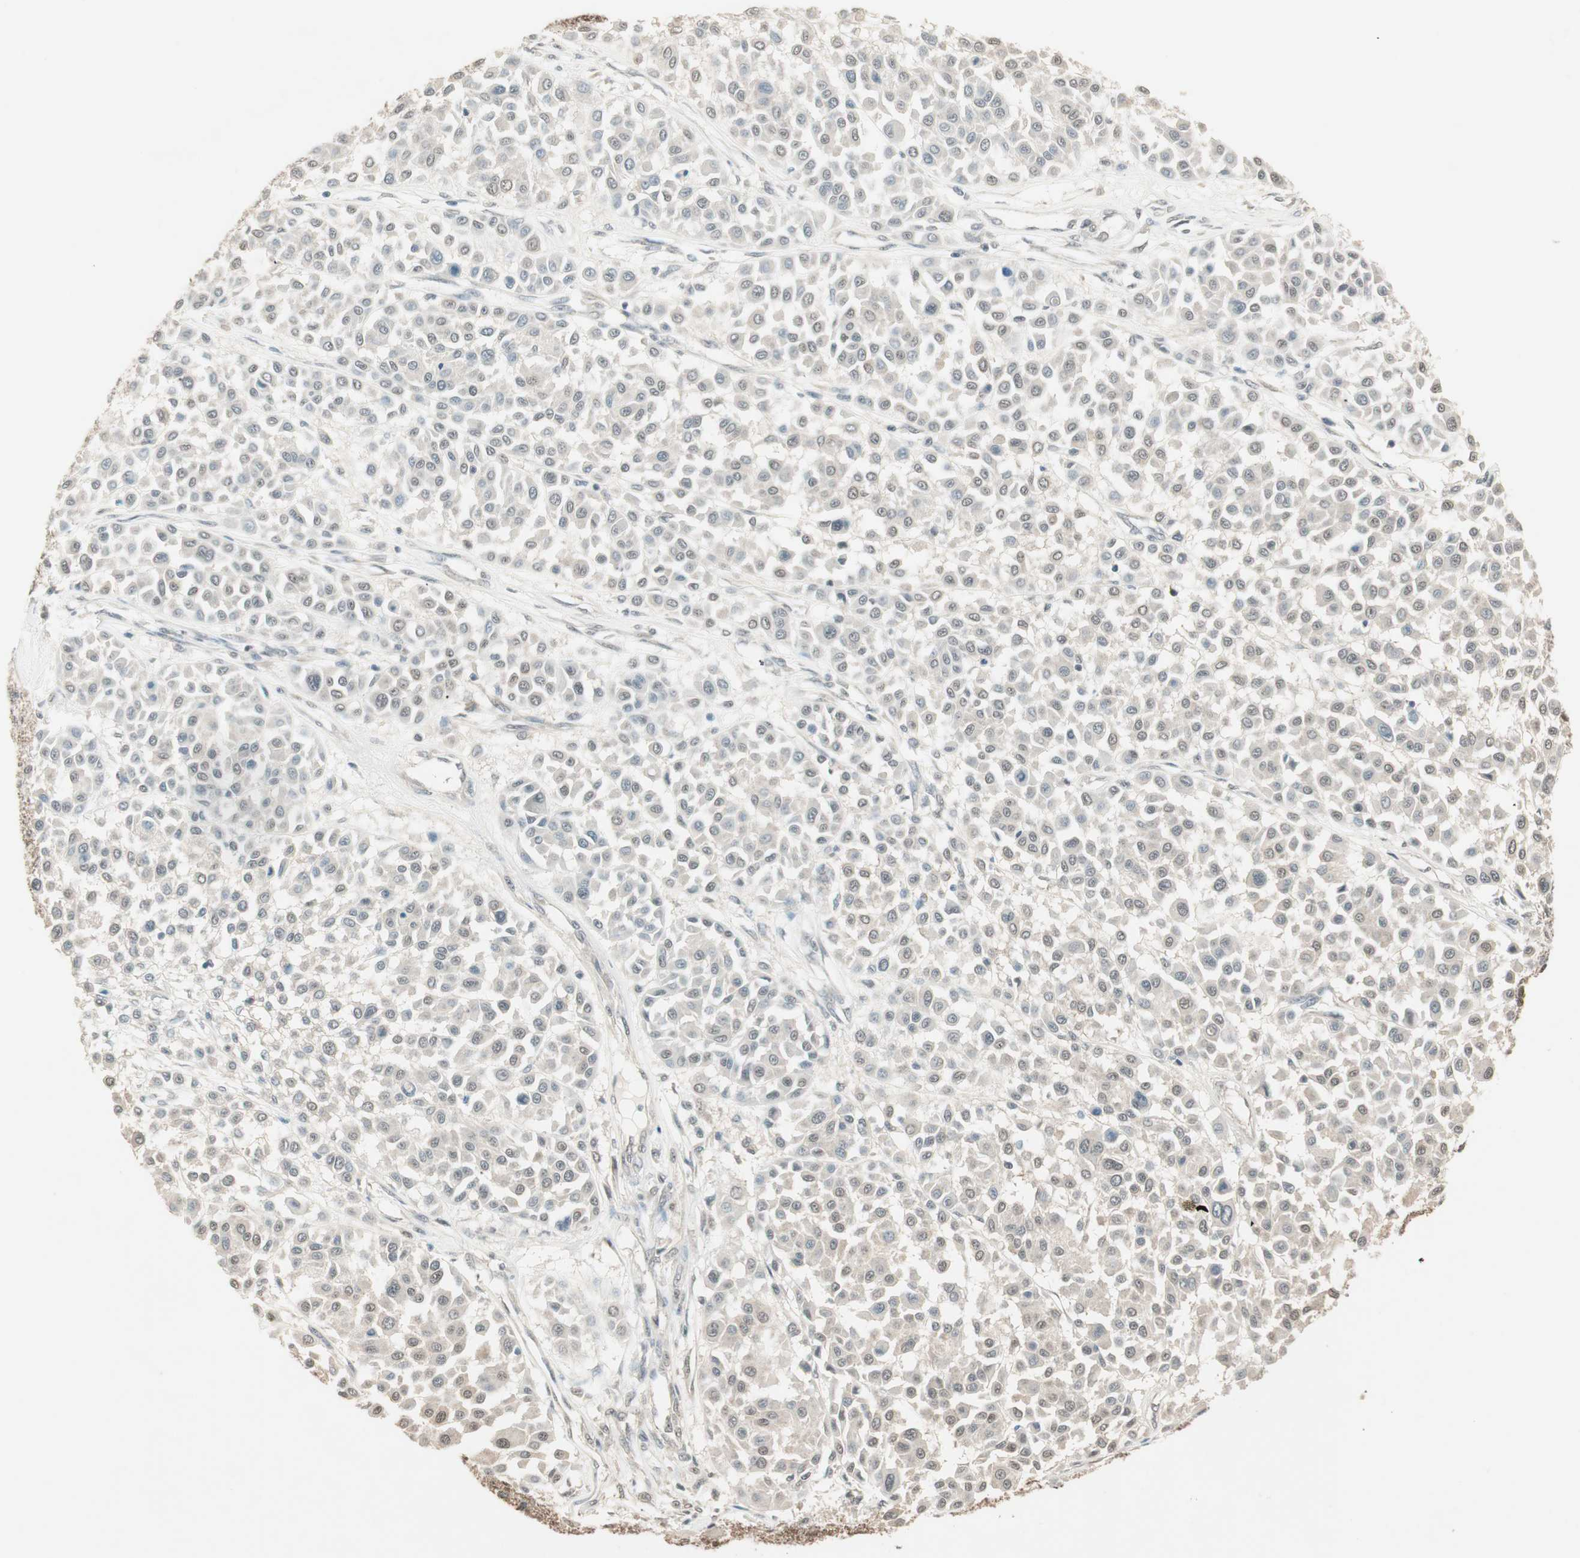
{"staining": {"intensity": "weak", "quantity": "<25%", "location": "cytoplasmic/membranous,nuclear"}, "tissue": "melanoma", "cell_type": "Tumor cells", "image_type": "cancer", "snomed": [{"axis": "morphology", "description": "Malignant melanoma, Metastatic site"}, {"axis": "topography", "description": "Soft tissue"}], "caption": "Melanoma stained for a protein using immunohistochemistry (IHC) demonstrates no staining tumor cells.", "gene": "USP5", "patient": {"sex": "male", "age": 41}}